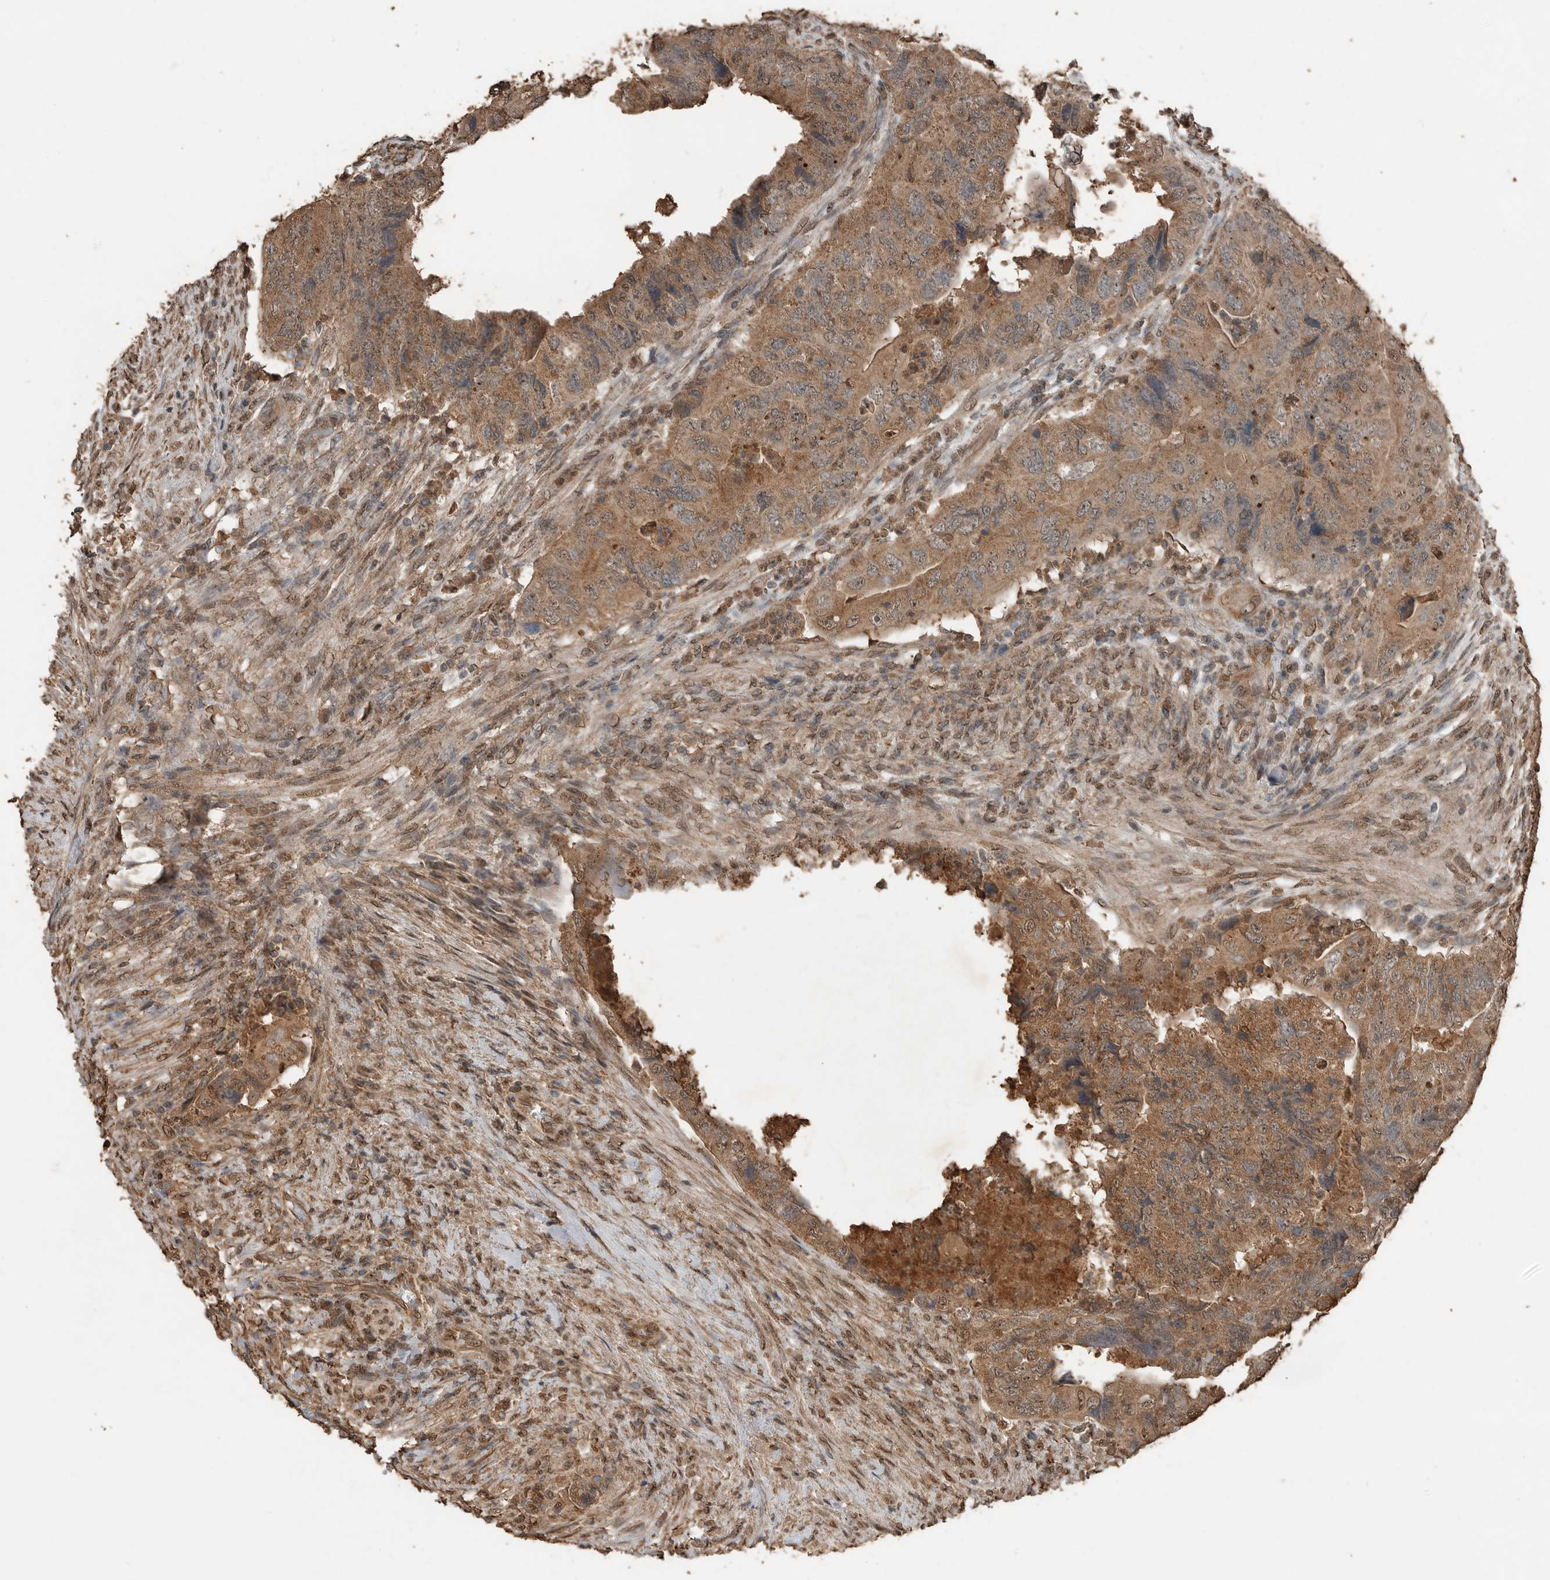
{"staining": {"intensity": "moderate", "quantity": ">75%", "location": "cytoplasmic/membranous"}, "tissue": "colorectal cancer", "cell_type": "Tumor cells", "image_type": "cancer", "snomed": [{"axis": "morphology", "description": "Adenocarcinoma, NOS"}, {"axis": "topography", "description": "Rectum"}], "caption": "Tumor cells demonstrate medium levels of moderate cytoplasmic/membranous positivity in approximately >75% of cells in colorectal cancer (adenocarcinoma). The staining was performed using DAB, with brown indicating positive protein expression. Nuclei are stained blue with hematoxylin.", "gene": "BLZF1", "patient": {"sex": "male", "age": 63}}